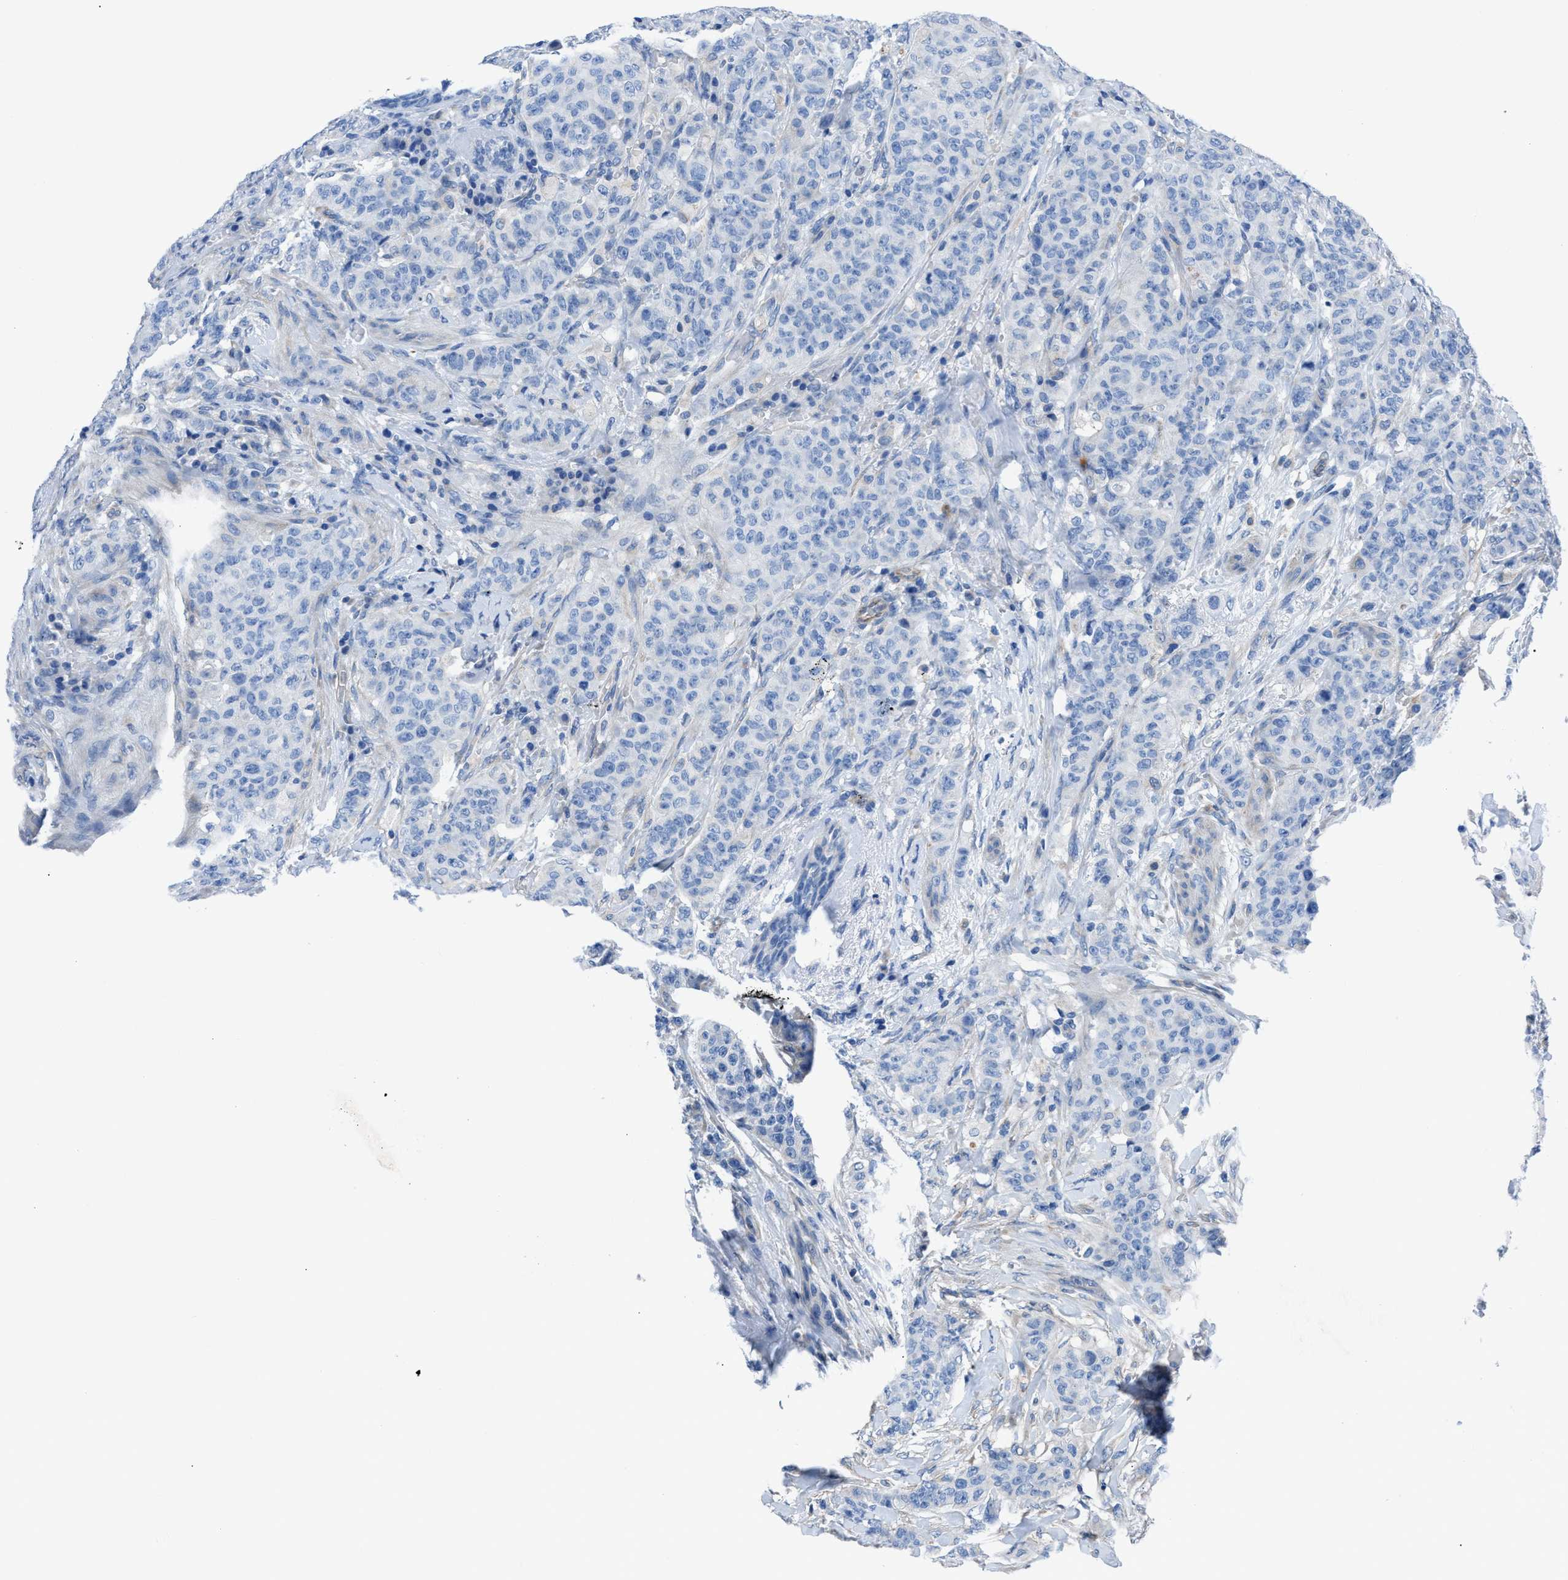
{"staining": {"intensity": "negative", "quantity": "none", "location": "none"}, "tissue": "breast cancer", "cell_type": "Tumor cells", "image_type": "cancer", "snomed": [{"axis": "morphology", "description": "Normal tissue, NOS"}, {"axis": "morphology", "description": "Duct carcinoma"}, {"axis": "topography", "description": "Breast"}], "caption": "IHC photomicrograph of invasive ductal carcinoma (breast) stained for a protein (brown), which reveals no expression in tumor cells.", "gene": "ITPR1", "patient": {"sex": "female", "age": 40}}